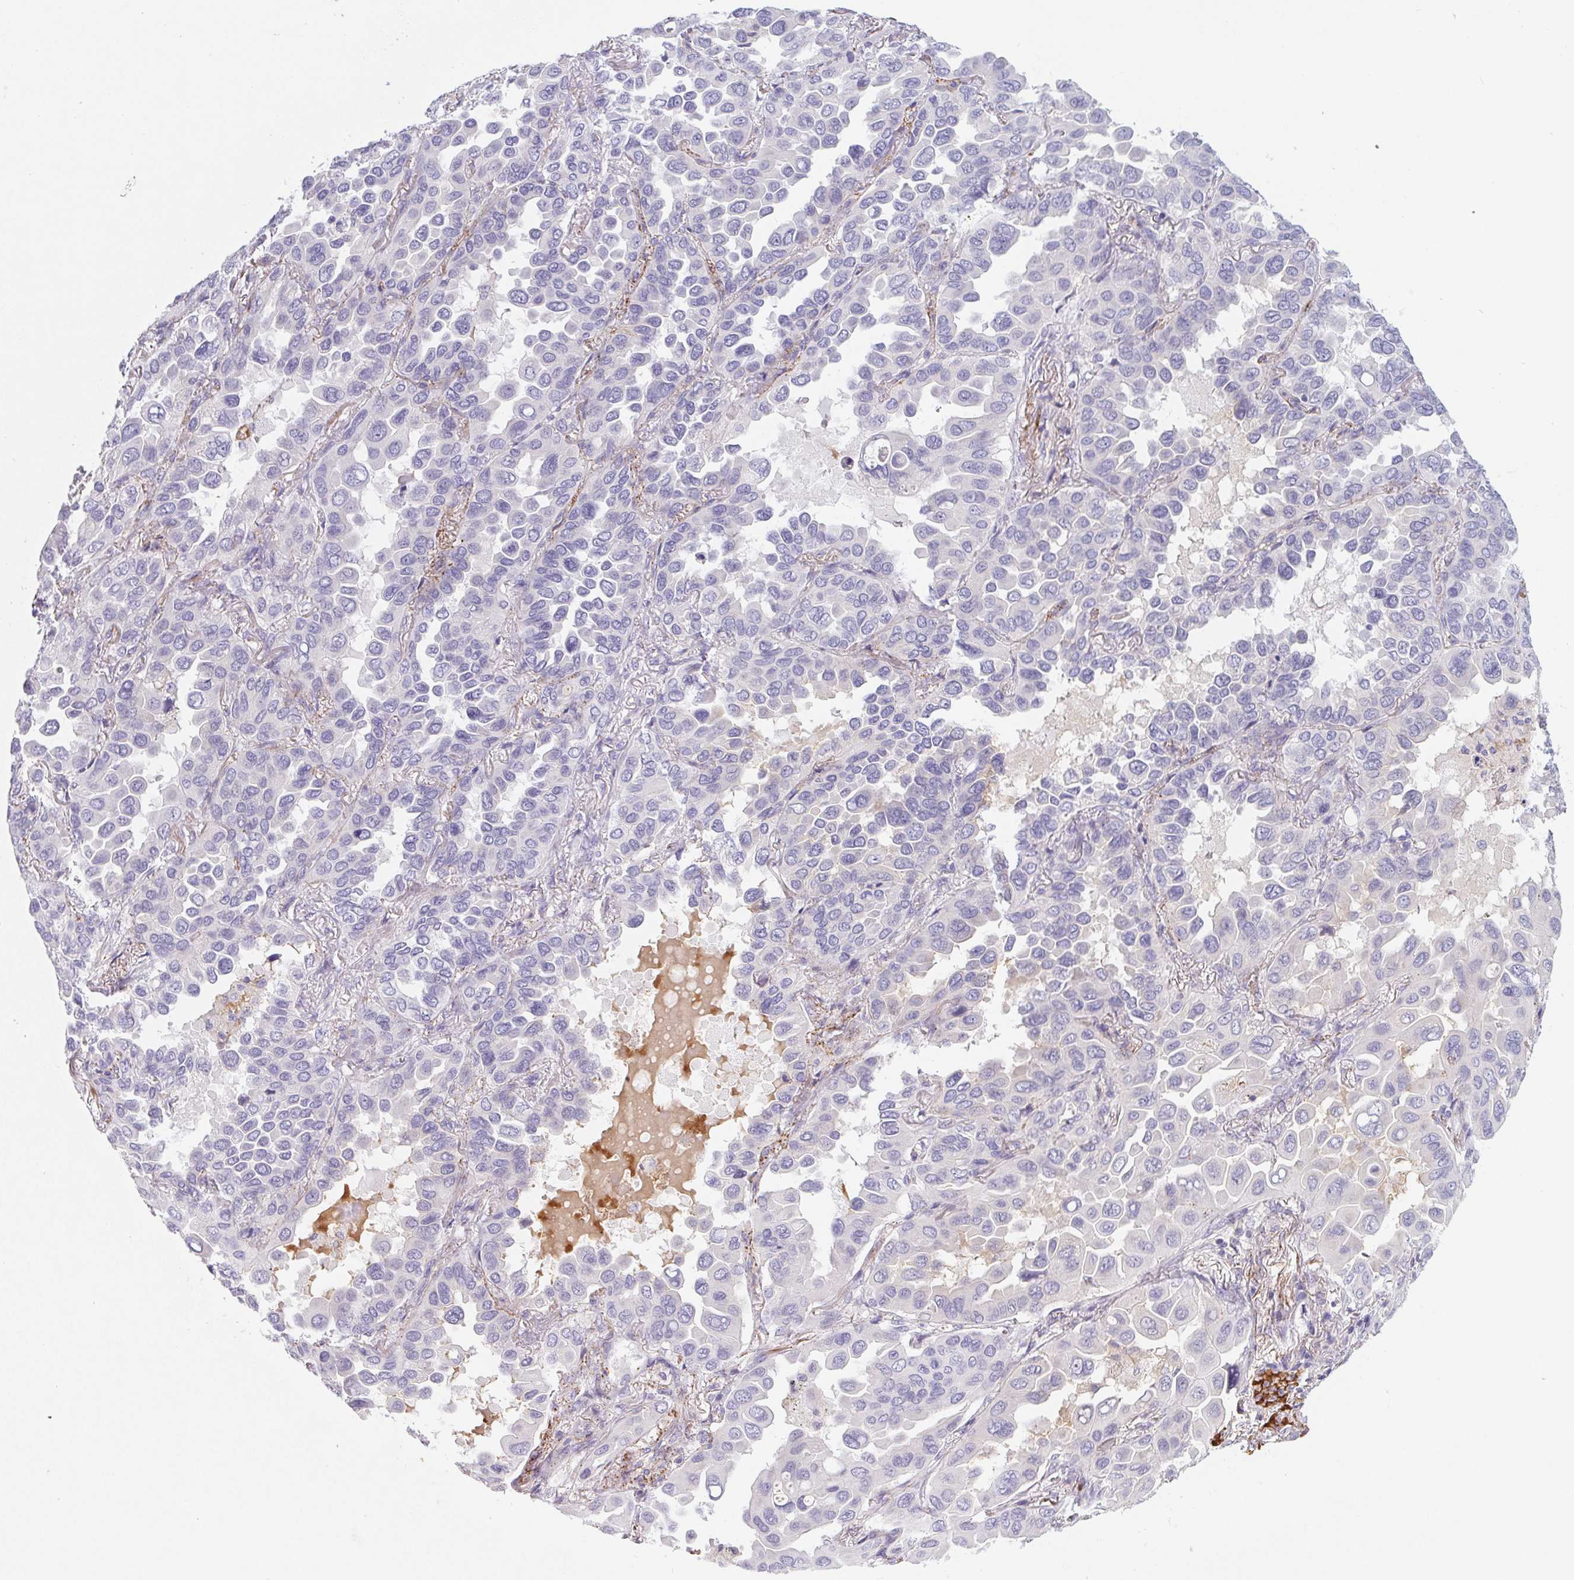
{"staining": {"intensity": "negative", "quantity": "none", "location": "none"}, "tissue": "lung cancer", "cell_type": "Tumor cells", "image_type": "cancer", "snomed": [{"axis": "morphology", "description": "Adenocarcinoma, NOS"}, {"axis": "topography", "description": "Lung"}], "caption": "The image reveals no significant positivity in tumor cells of lung adenocarcinoma.", "gene": "LPA", "patient": {"sex": "male", "age": 64}}